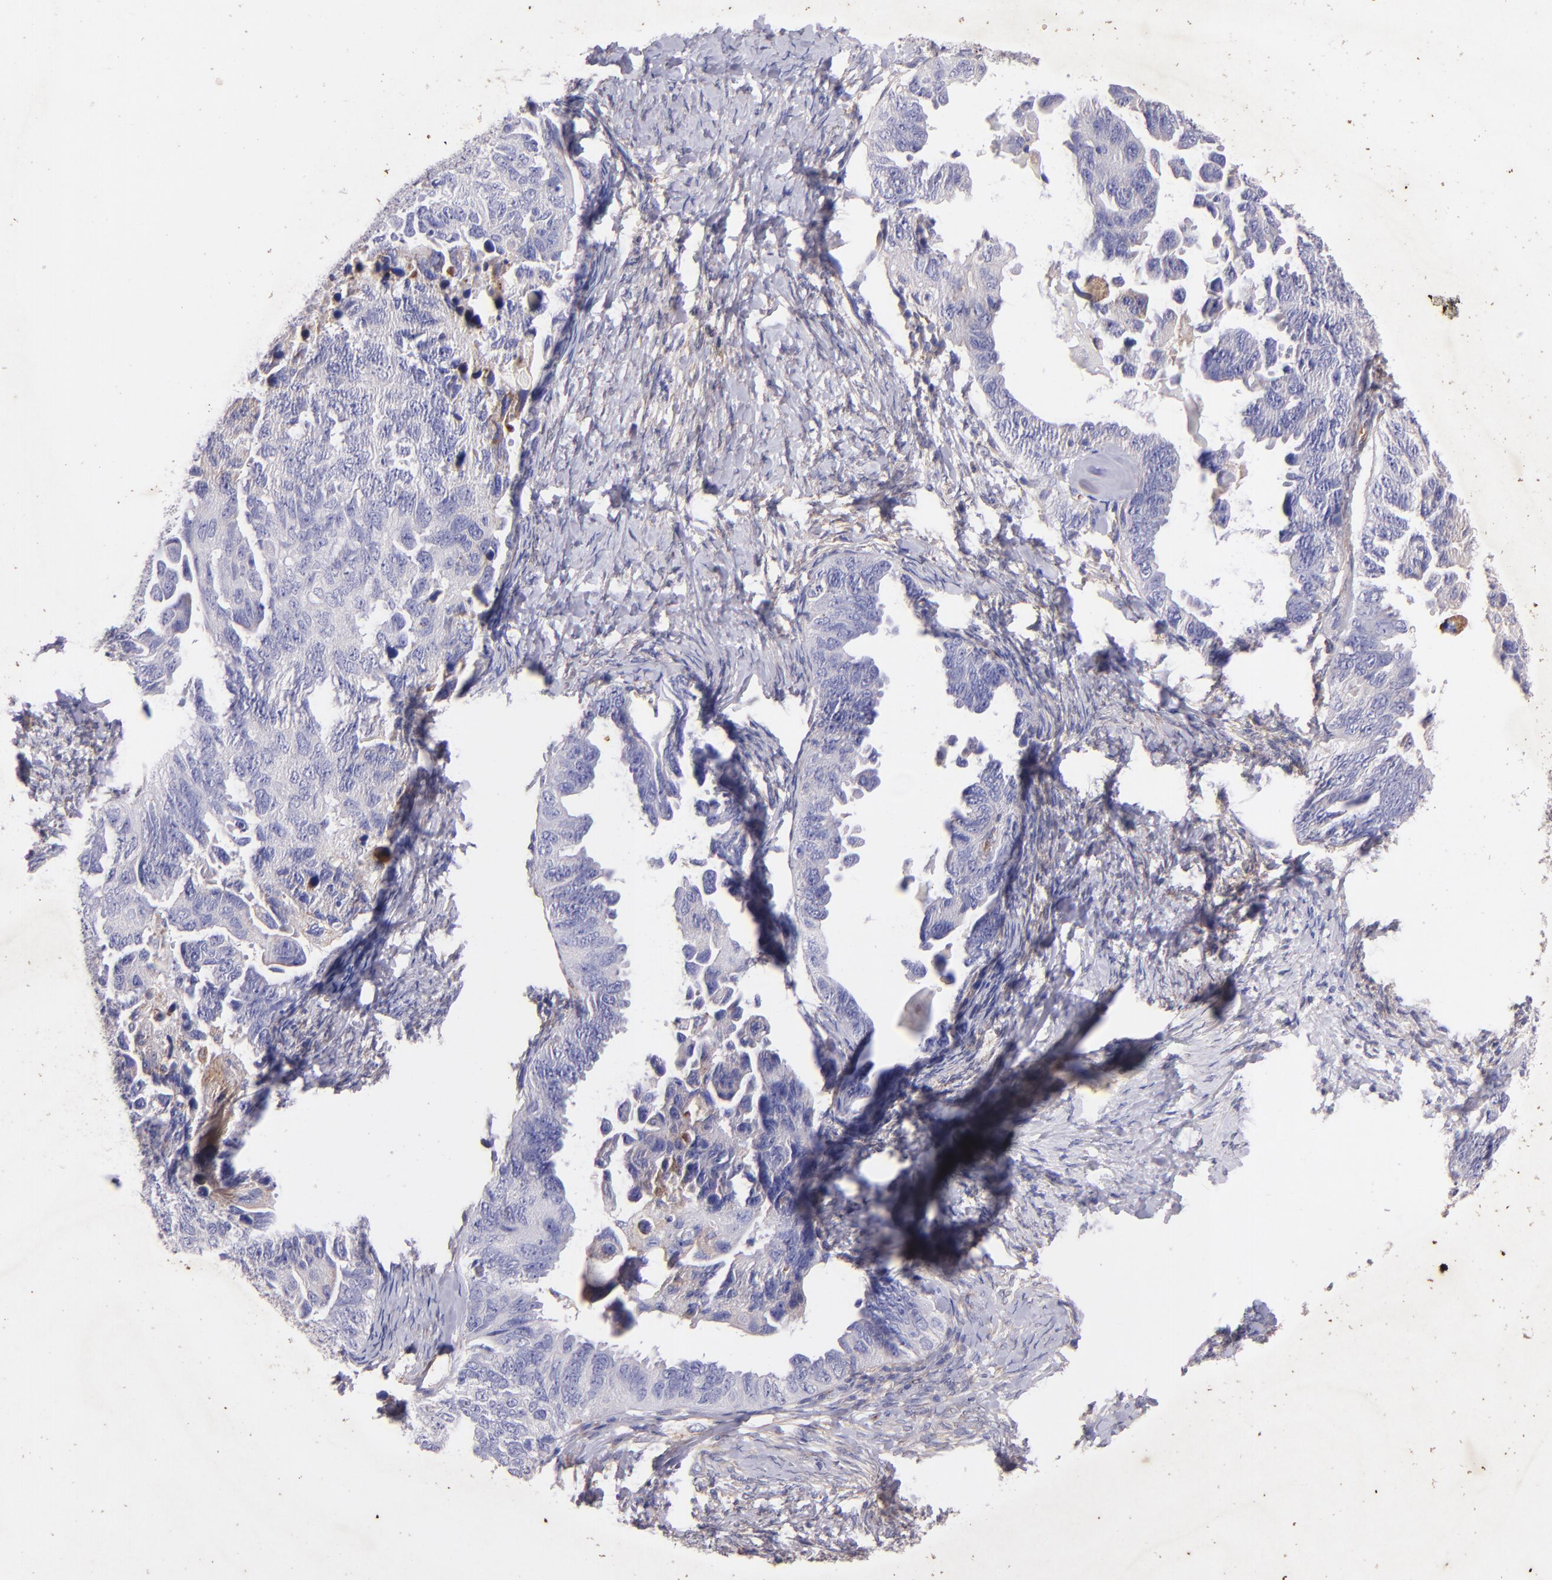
{"staining": {"intensity": "negative", "quantity": "none", "location": "none"}, "tissue": "ovarian cancer", "cell_type": "Tumor cells", "image_type": "cancer", "snomed": [{"axis": "morphology", "description": "Cystadenocarcinoma, serous, NOS"}, {"axis": "topography", "description": "Ovary"}], "caption": "A histopathology image of serous cystadenocarcinoma (ovarian) stained for a protein shows no brown staining in tumor cells.", "gene": "RET", "patient": {"sex": "female", "age": 82}}